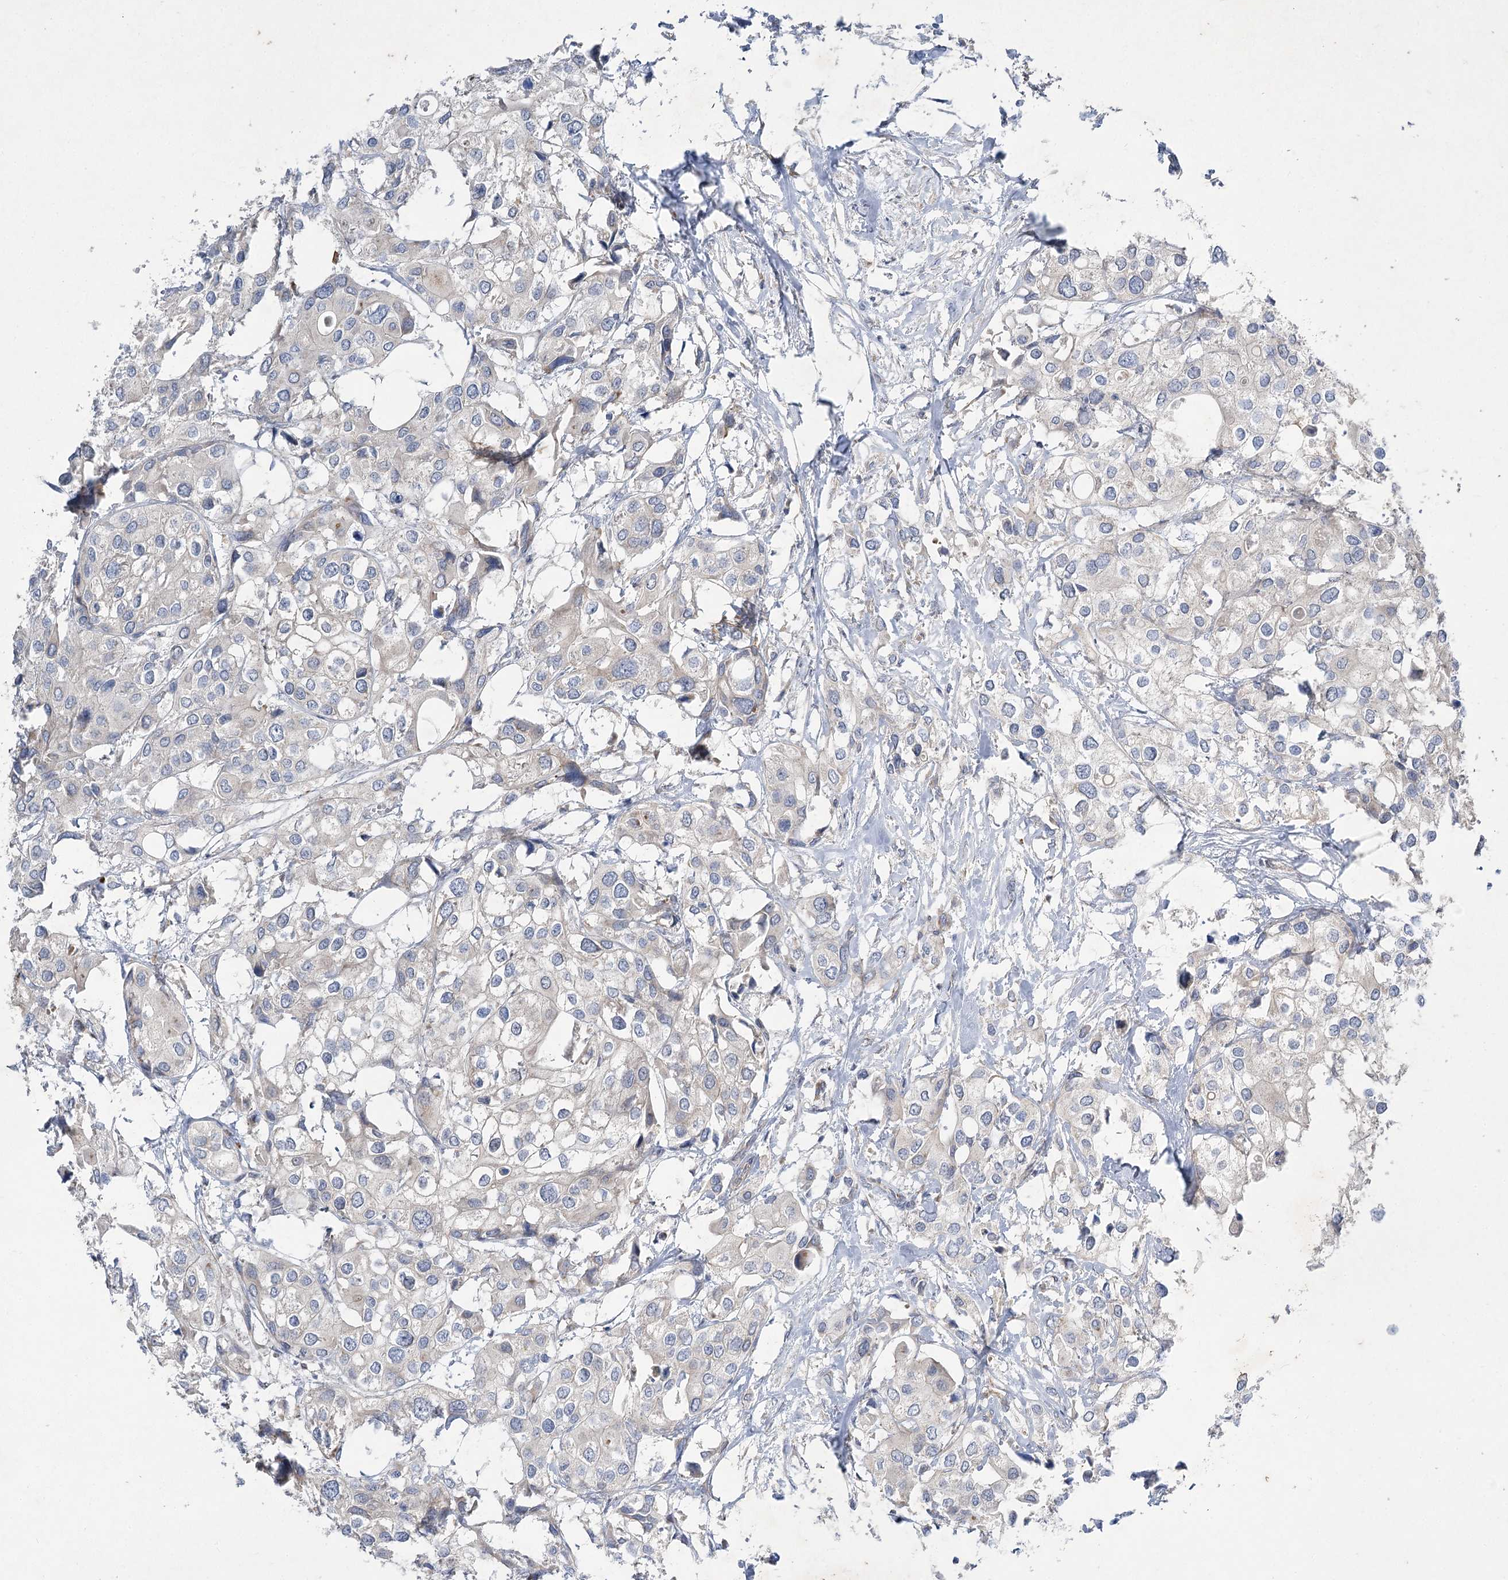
{"staining": {"intensity": "weak", "quantity": "<25%", "location": "cytoplasmic/membranous"}, "tissue": "urothelial cancer", "cell_type": "Tumor cells", "image_type": "cancer", "snomed": [{"axis": "morphology", "description": "Urothelial carcinoma, High grade"}, {"axis": "topography", "description": "Urinary bladder"}], "caption": "There is no significant staining in tumor cells of urothelial cancer.", "gene": "KIAA0825", "patient": {"sex": "male", "age": 64}}